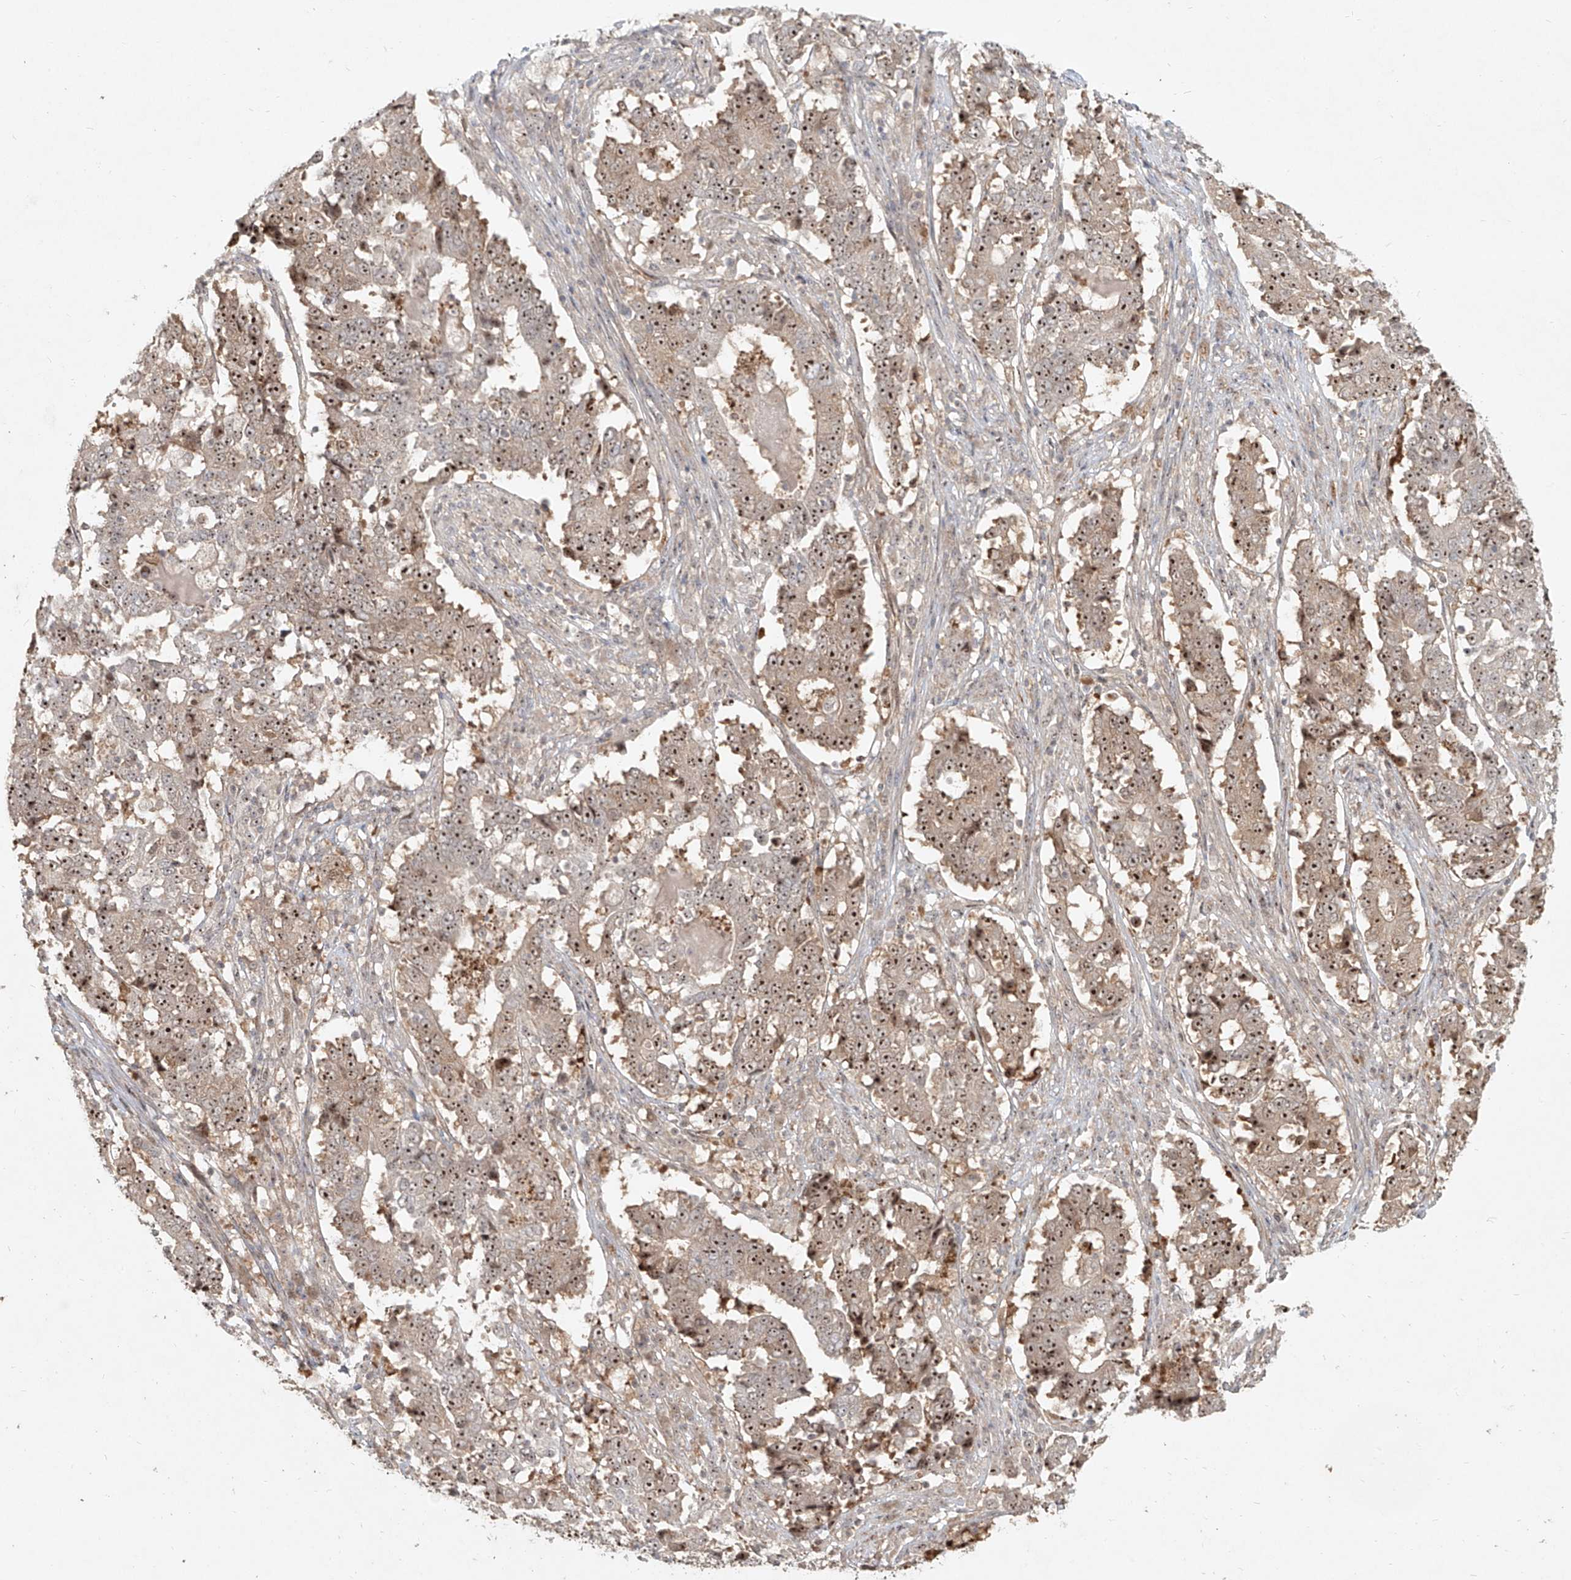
{"staining": {"intensity": "moderate", "quantity": ">75%", "location": "nuclear"}, "tissue": "stomach cancer", "cell_type": "Tumor cells", "image_type": "cancer", "snomed": [{"axis": "morphology", "description": "Adenocarcinoma, NOS"}, {"axis": "topography", "description": "Stomach"}], "caption": "Moderate nuclear protein positivity is appreciated in approximately >75% of tumor cells in adenocarcinoma (stomach).", "gene": "BYSL", "patient": {"sex": "male", "age": 59}}